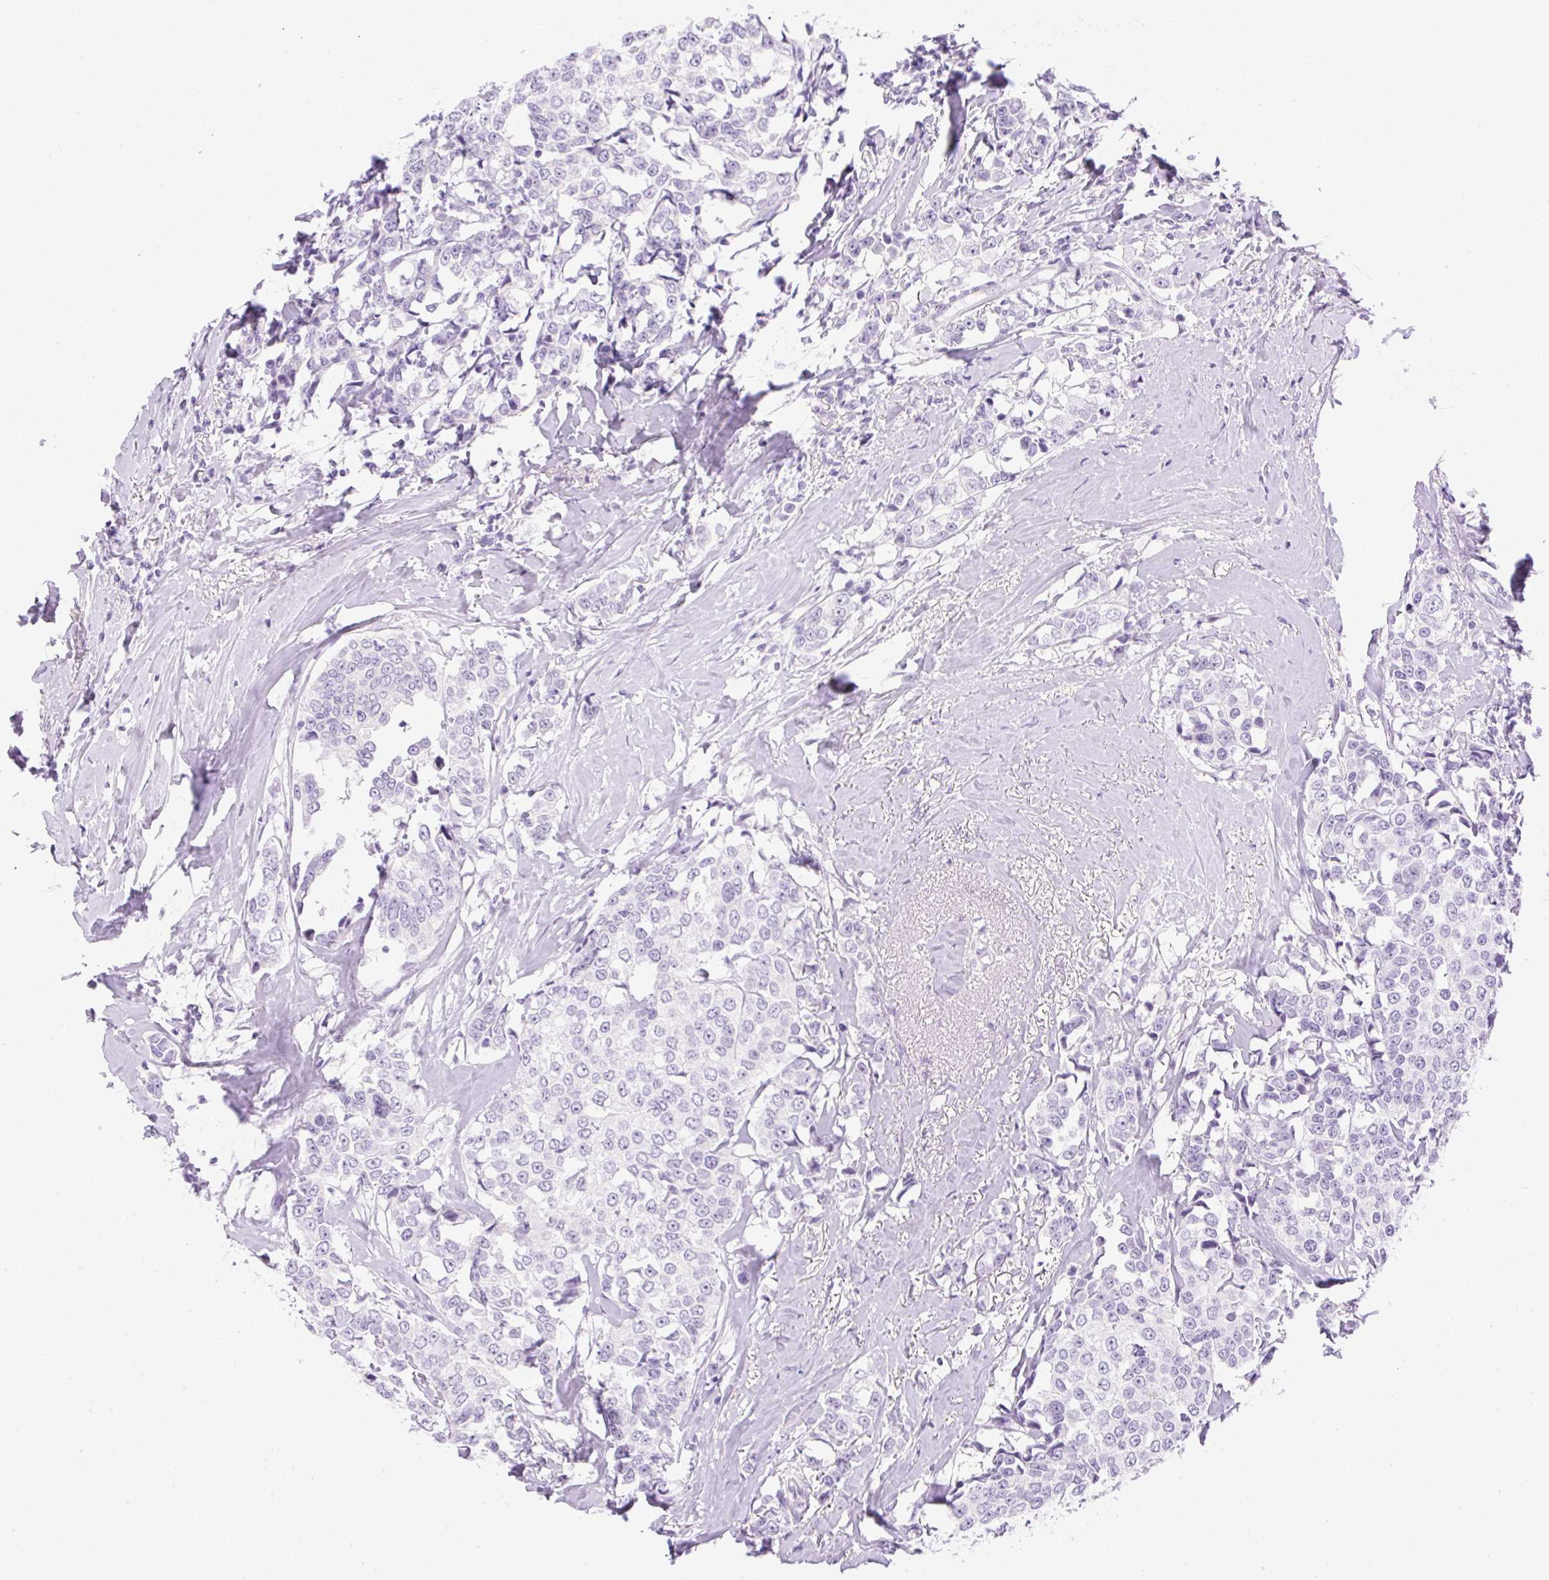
{"staining": {"intensity": "negative", "quantity": "none", "location": "none"}, "tissue": "breast cancer", "cell_type": "Tumor cells", "image_type": "cancer", "snomed": [{"axis": "morphology", "description": "Duct carcinoma"}, {"axis": "topography", "description": "Breast"}], "caption": "IHC of breast cancer exhibits no expression in tumor cells. (Brightfield microscopy of DAB IHC at high magnification).", "gene": "SPRR4", "patient": {"sex": "female", "age": 80}}